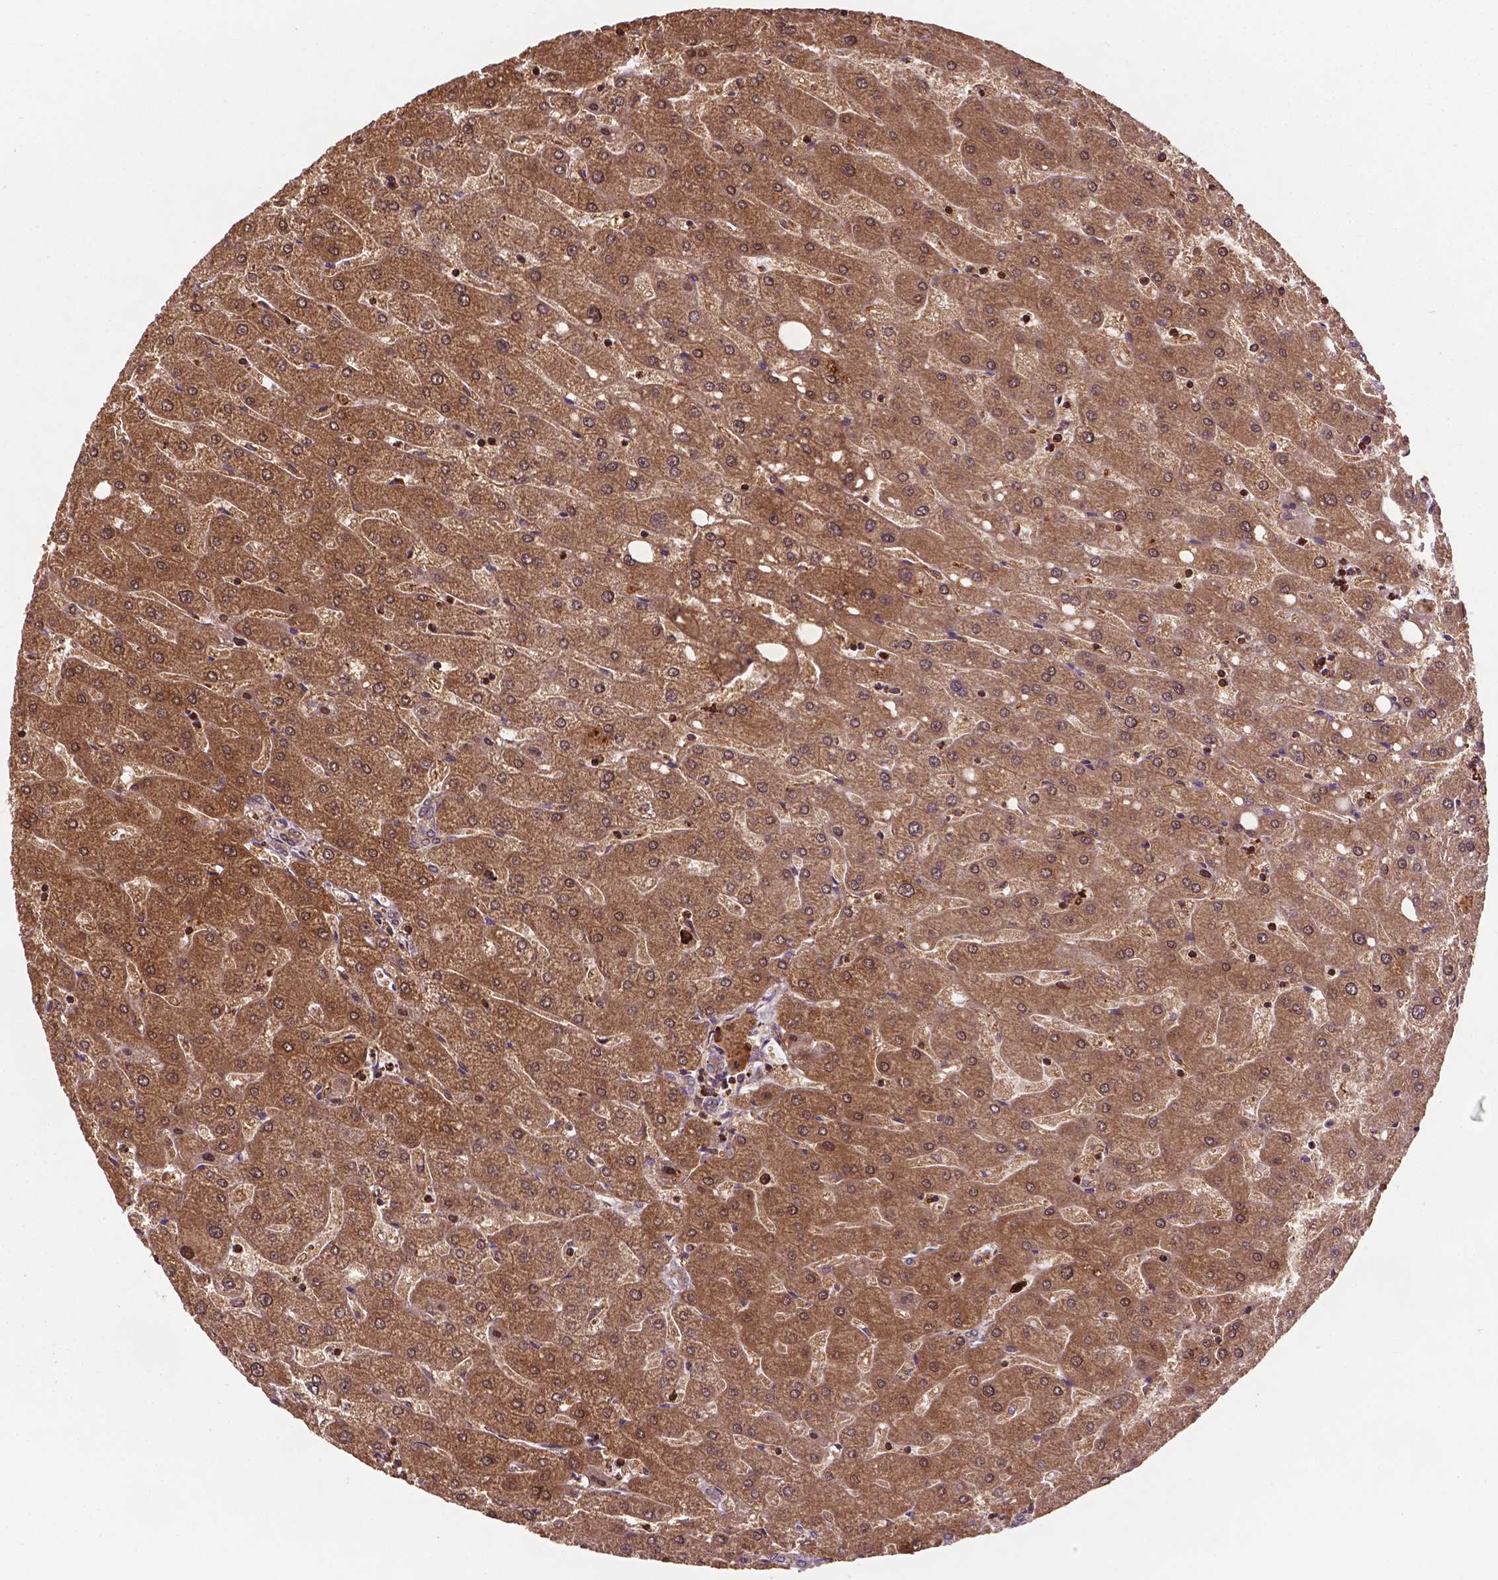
{"staining": {"intensity": "weak", "quantity": ">75%", "location": "cytoplasmic/membranous"}, "tissue": "liver", "cell_type": "Cholangiocytes", "image_type": "normal", "snomed": [{"axis": "morphology", "description": "Normal tissue, NOS"}, {"axis": "topography", "description": "Liver"}], "caption": "A micrograph showing weak cytoplasmic/membranous staining in about >75% of cholangiocytes in unremarkable liver, as visualized by brown immunohistochemical staining.", "gene": "ZMYND19", "patient": {"sex": "male", "age": 67}}